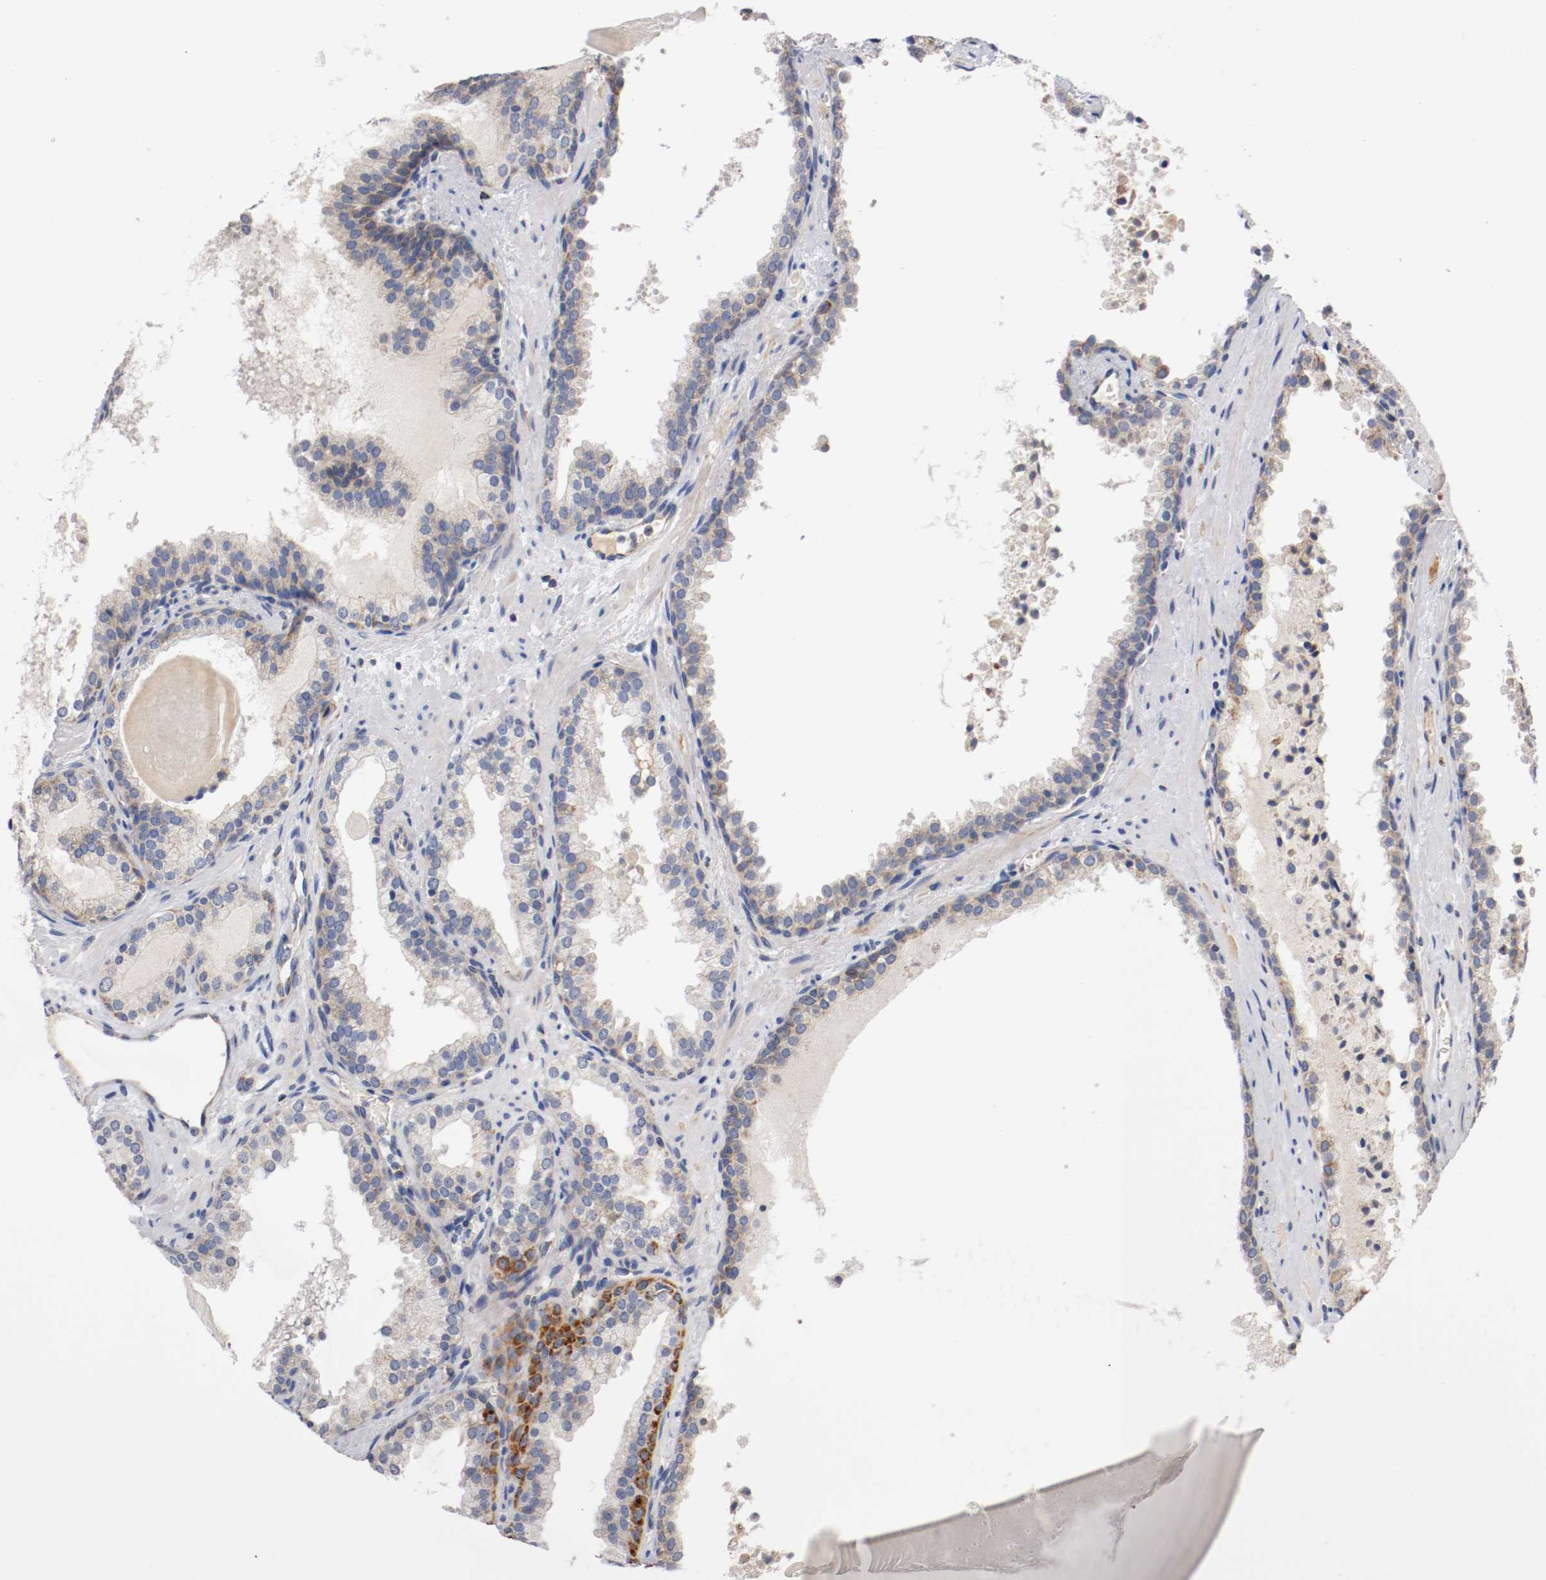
{"staining": {"intensity": "moderate", "quantity": ">75%", "location": "cytoplasmic/membranous"}, "tissue": "prostate cancer", "cell_type": "Tumor cells", "image_type": "cancer", "snomed": [{"axis": "morphology", "description": "Adenocarcinoma, Low grade"}, {"axis": "topography", "description": "Prostate"}], "caption": "Protein staining of prostate adenocarcinoma (low-grade) tissue reveals moderate cytoplasmic/membranous staining in about >75% of tumor cells.", "gene": "PCSK6", "patient": {"sex": "male", "age": 63}}